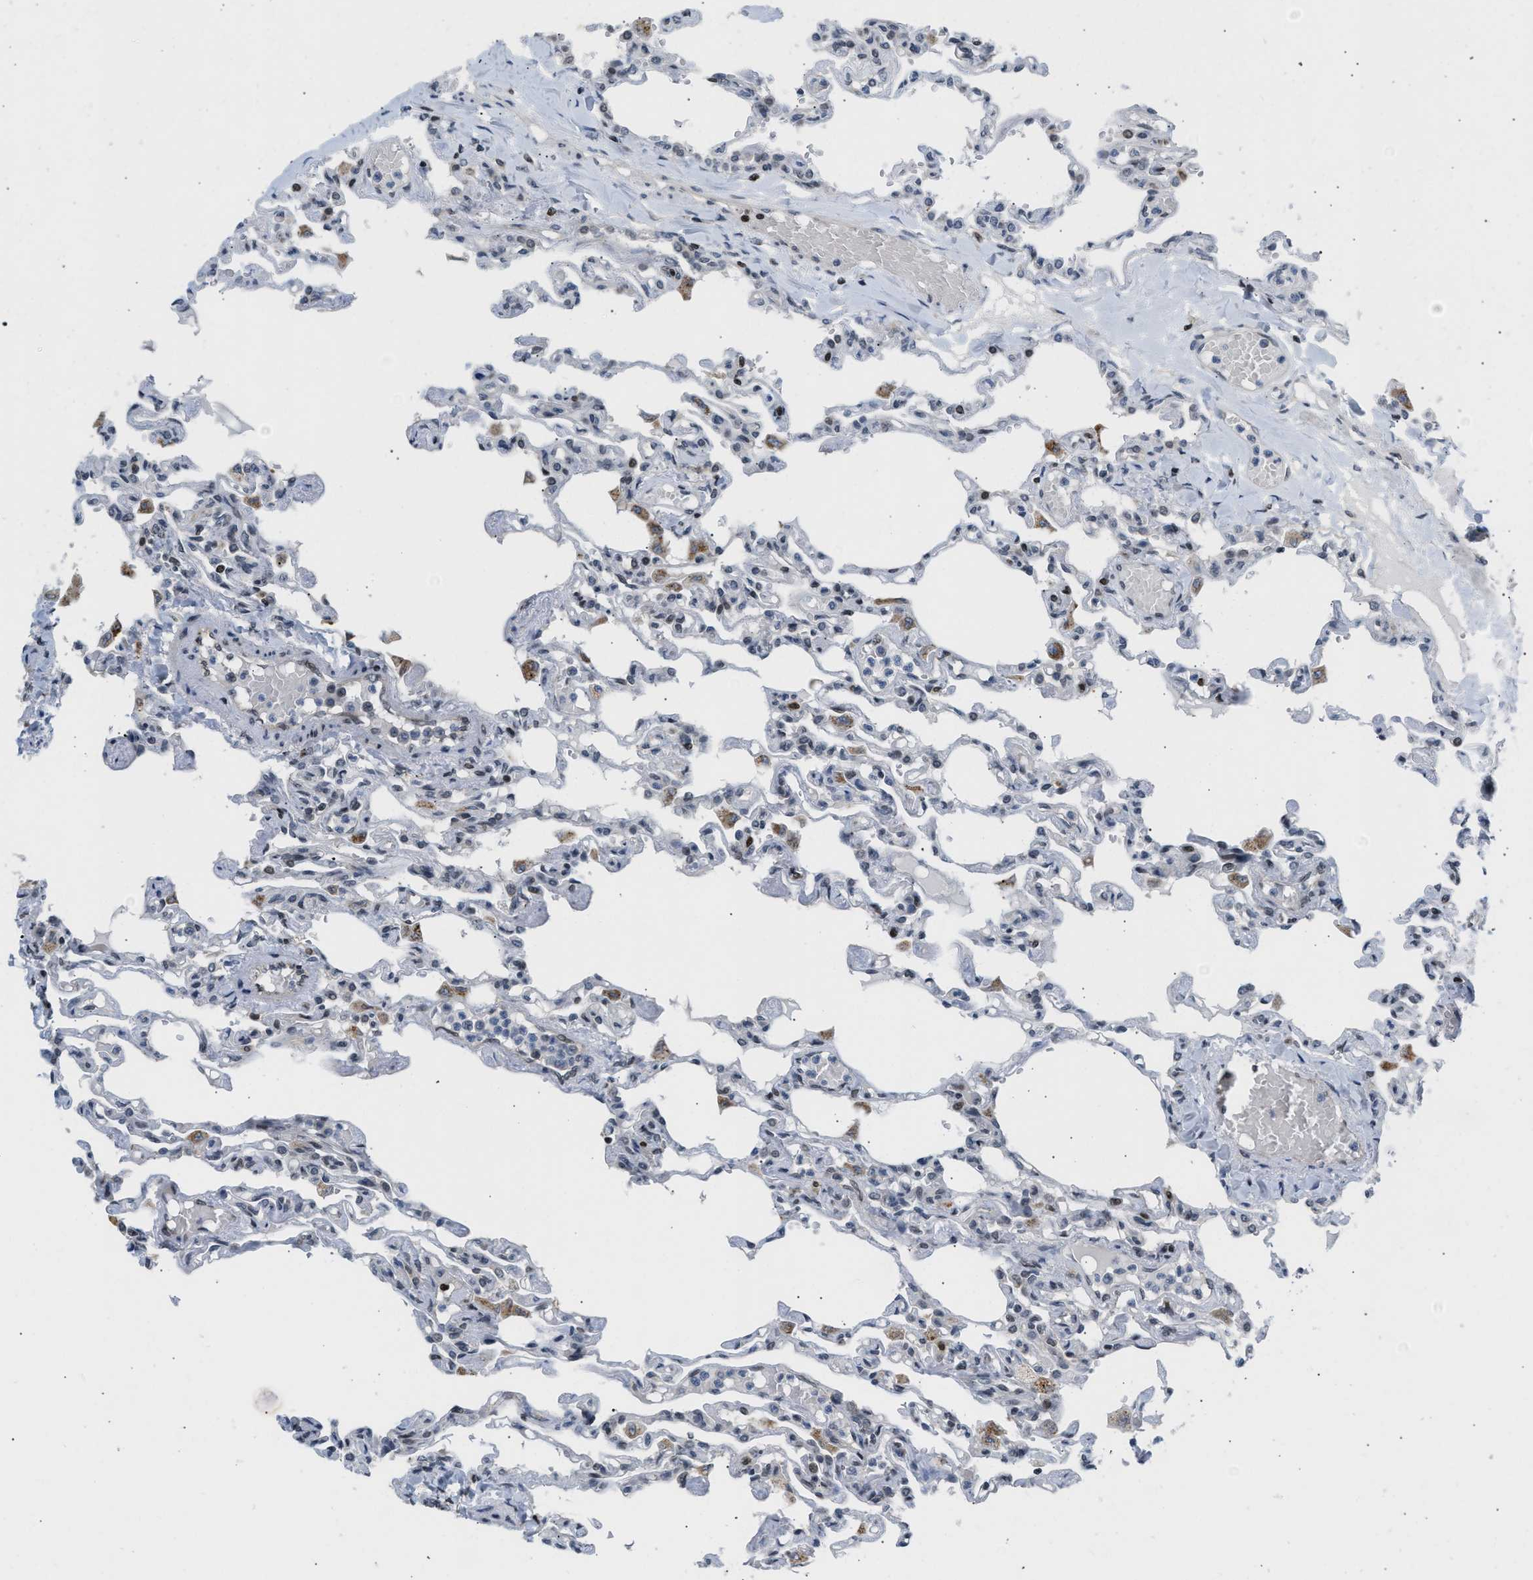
{"staining": {"intensity": "moderate", "quantity": "<25%", "location": "nuclear"}, "tissue": "lung", "cell_type": "Alveolar cells", "image_type": "normal", "snomed": [{"axis": "morphology", "description": "Normal tissue, NOS"}, {"axis": "topography", "description": "Lung"}], "caption": "High-magnification brightfield microscopy of normal lung stained with DAB (3,3'-diaminobenzidine) (brown) and counterstained with hematoxylin (blue). alveolar cells exhibit moderate nuclear positivity is present in about<25% of cells. (Brightfield microscopy of DAB IHC at high magnification).", "gene": "NPS", "patient": {"sex": "male", "age": 21}}